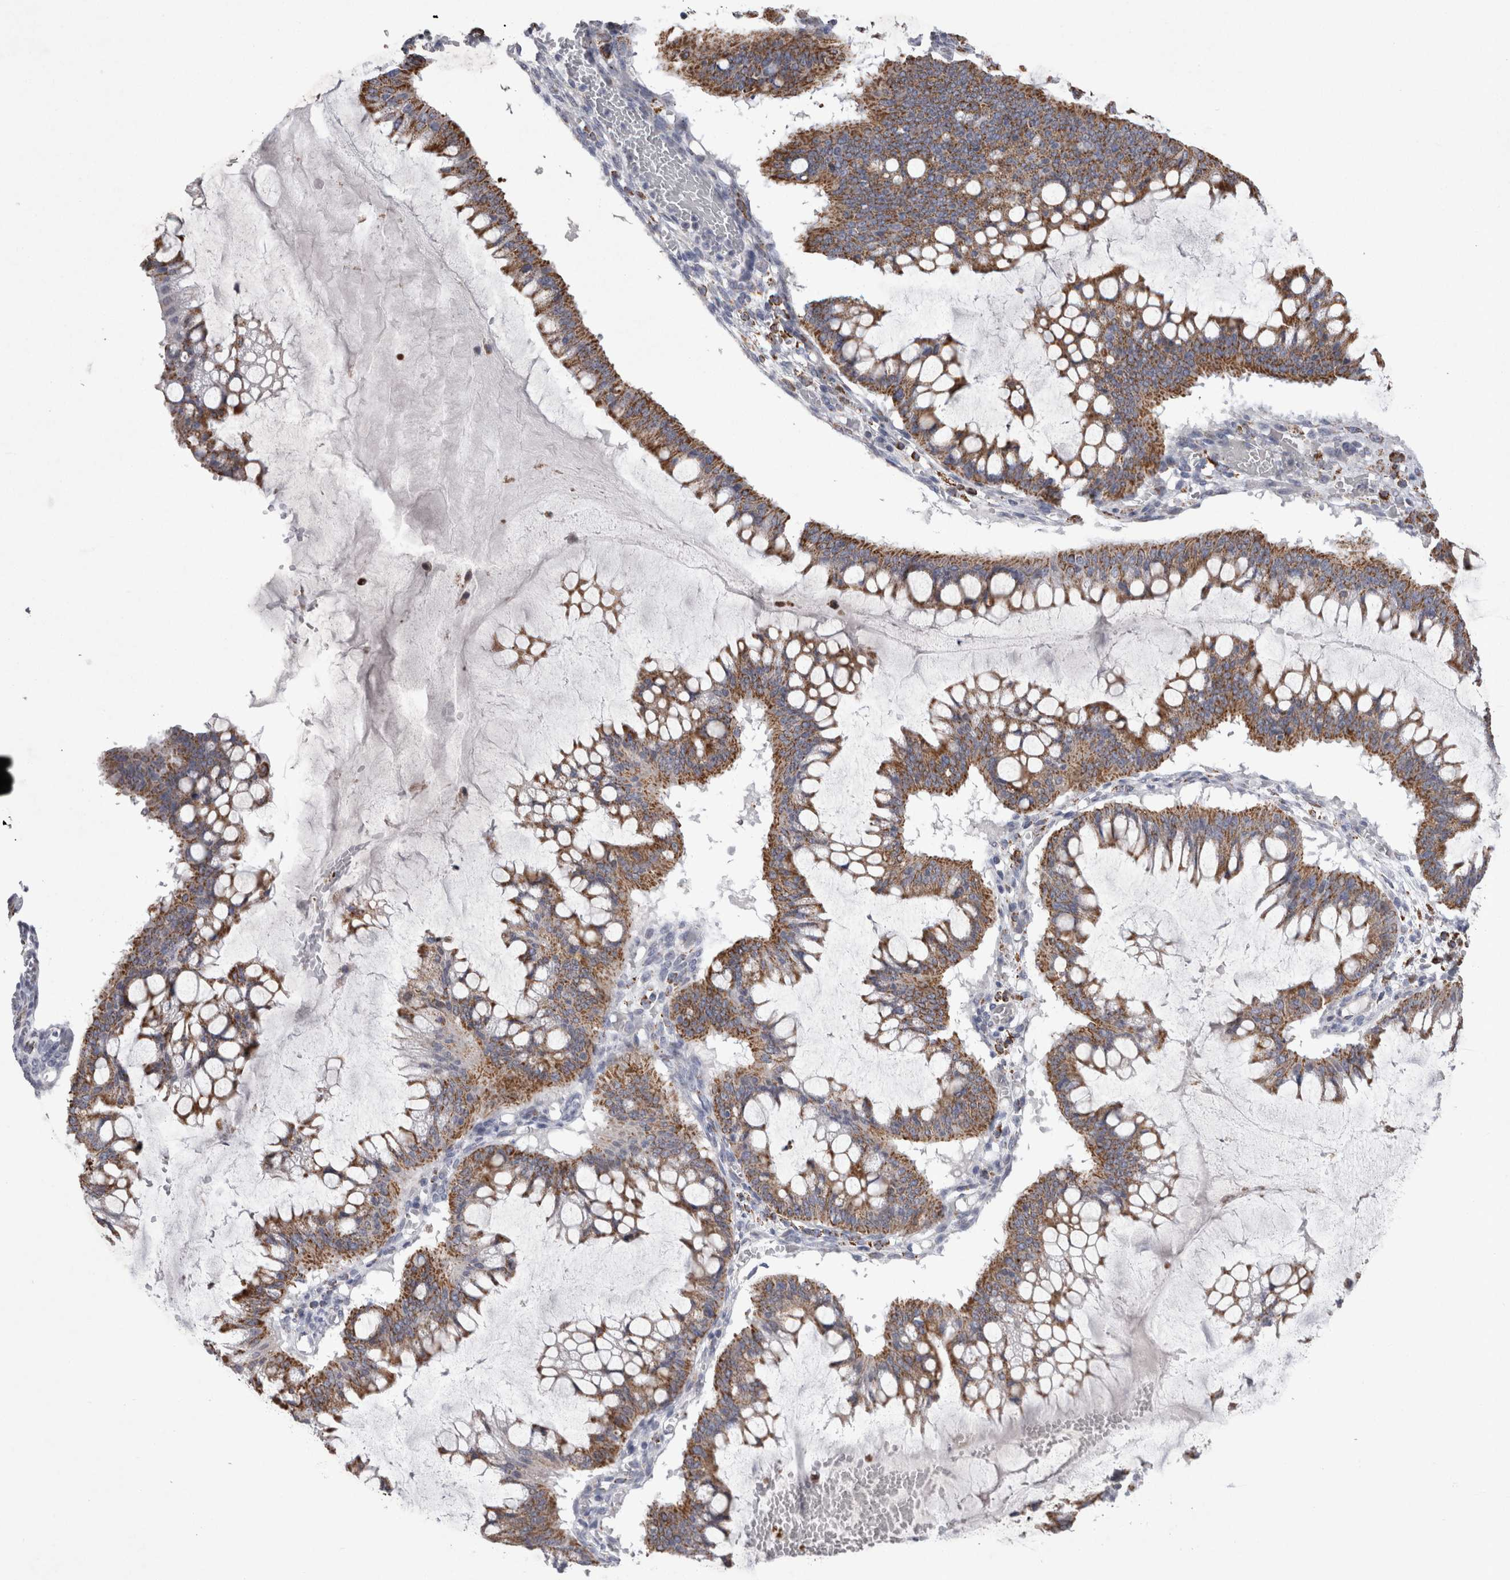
{"staining": {"intensity": "moderate", "quantity": ">75%", "location": "cytoplasmic/membranous"}, "tissue": "ovarian cancer", "cell_type": "Tumor cells", "image_type": "cancer", "snomed": [{"axis": "morphology", "description": "Cystadenocarcinoma, mucinous, NOS"}, {"axis": "topography", "description": "Ovary"}], "caption": "A histopathology image of mucinous cystadenocarcinoma (ovarian) stained for a protein displays moderate cytoplasmic/membranous brown staining in tumor cells.", "gene": "HDHD3", "patient": {"sex": "female", "age": 73}}